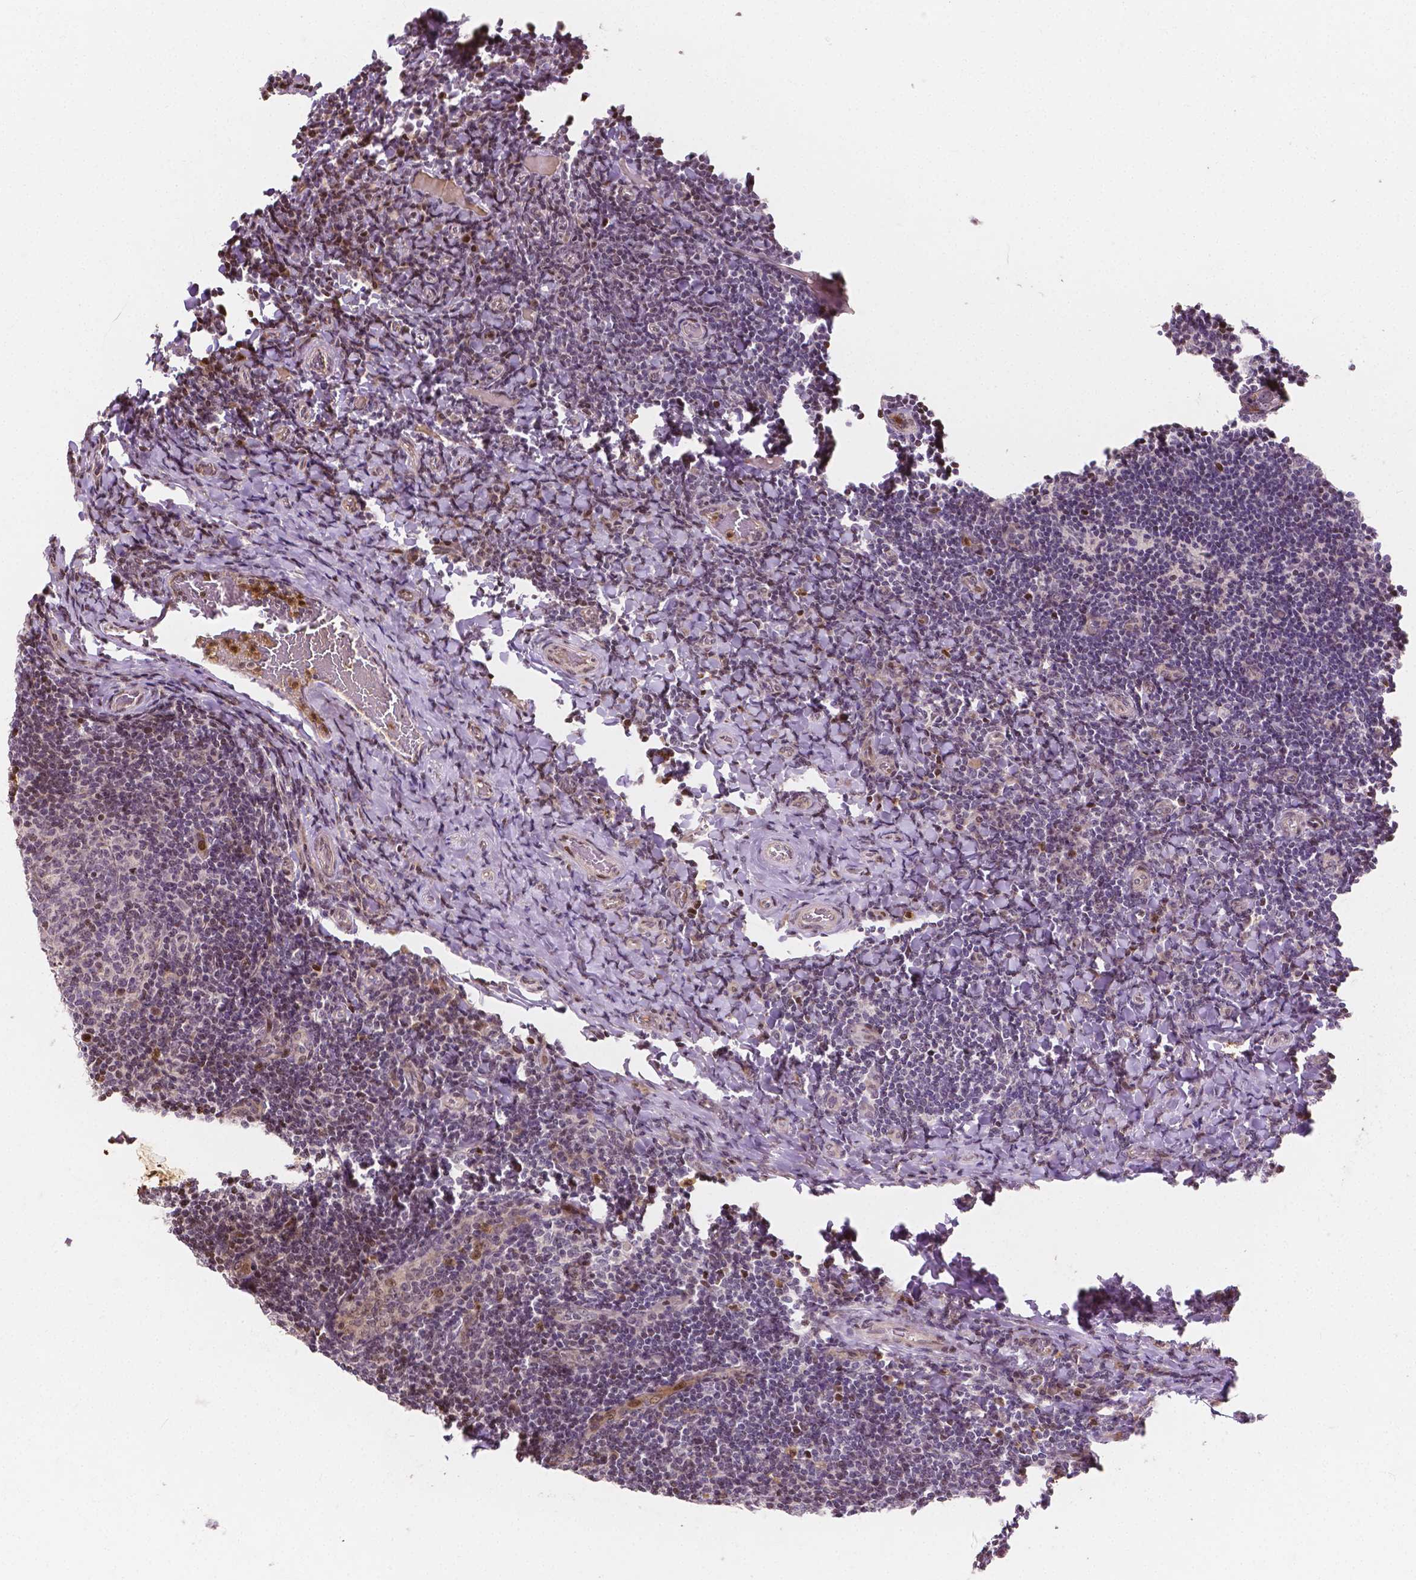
{"staining": {"intensity": "negative", "quantity": "none", "location": "none"}, "tissue": "tonsil", "cell_type": "Germinal center cells", "image_type": "normal", "snomed": [{"axis": "morphology", "description": "Normal tissue, NOS"}, {"axis": "topography", "description": "Tonsil"}], "caption": "Immunohistochemical staining of normal tonsil displays no significant positivity in germinal center cells. (DAB immunohistochemistry (IHC), high magnification).", "gene": "PTPN18", "patient": {"sex": "female", "age": 10}}